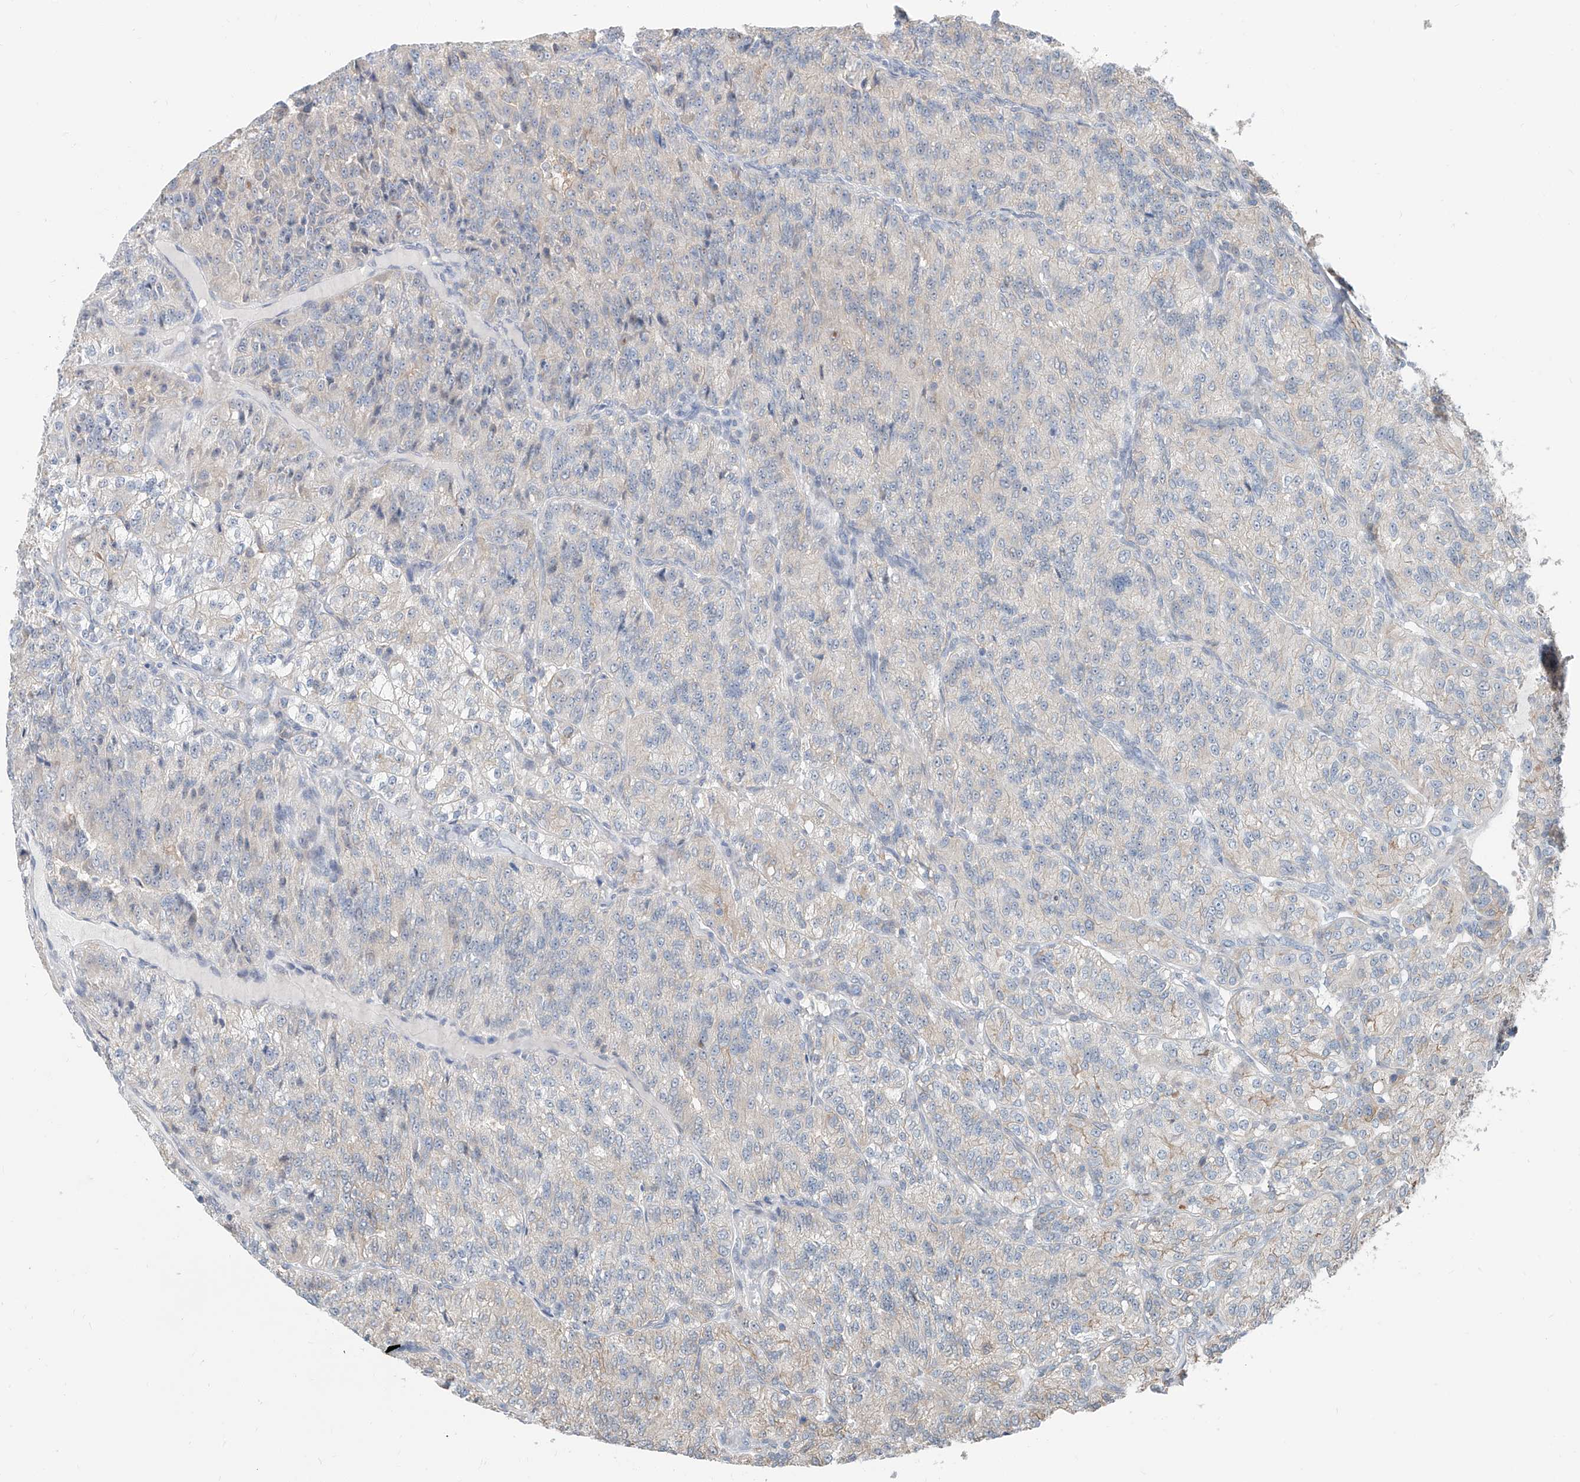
{"staining": {"intensity": "negative", "quantity": "none", "location": "none"}, "tissue": "renal cancer", "cell_type": "Tumor cells", "image_type": "cancer", "snomed": [{"axis": "morphology", "description": "Adenocarcinoma, NOS"}, {"axis": "topography", "description": "Kidney"}], "caption": "Immunohistochemistry (IHC) photomicrograph of neoplastic tissue: human renal adenocarcinoma stained with DAB (3,3'-diaminobenzidine) displays no significant protein positivity in tumor cells.", "gene": "KCNK10", "patient": {"sex": "female", "age": 63}}